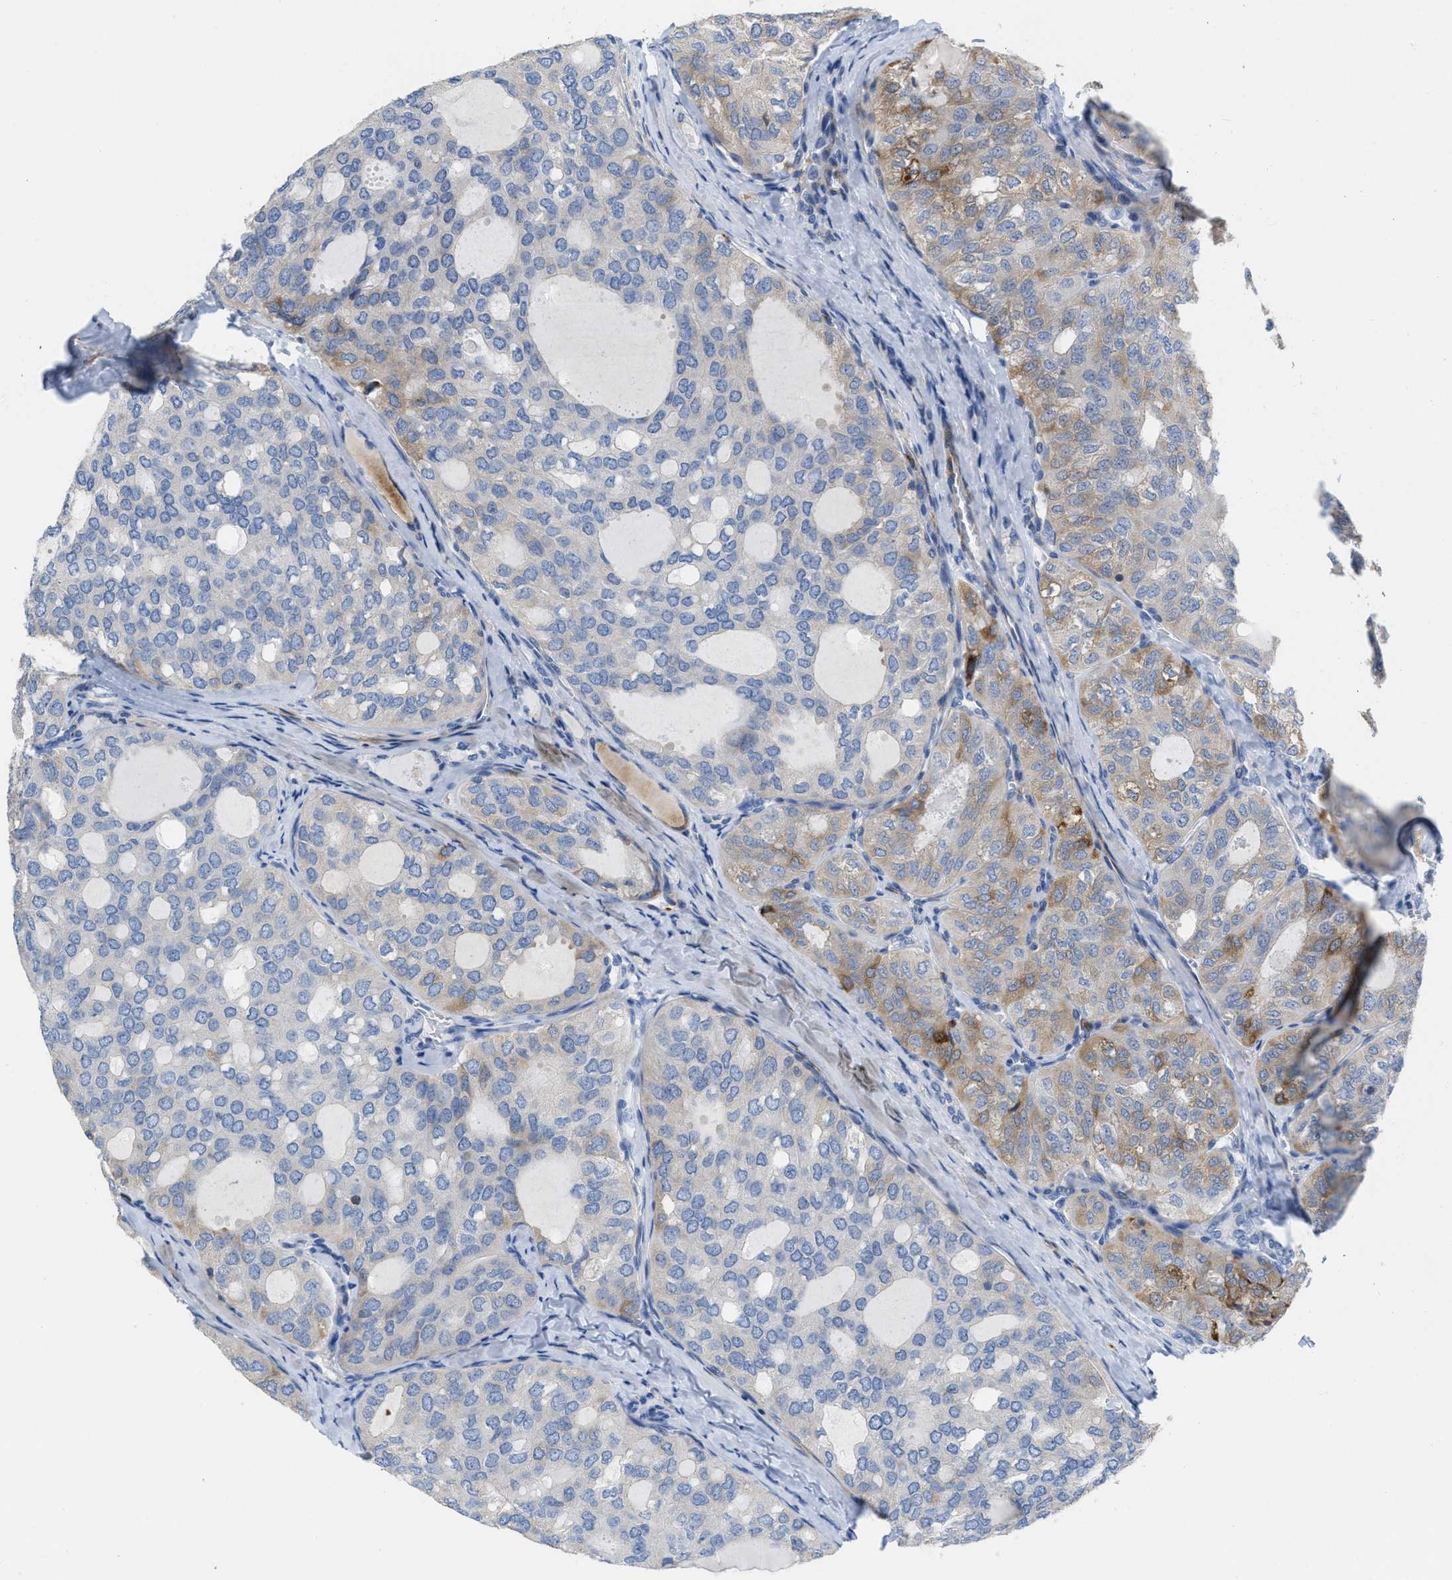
{"staining": {"intensity": "moderate", "quantity": "<25%", "location": "cytoplasmic/membranous"}, "tissue": "thyroid cancer", "cell_type": "Tumor cells", "image_type": "cancer", "snomed": [{"axis": "morphology", "description": "Follicular adenoma carcinoma, NOS"}, {"axis": "topography", "description": "Thyroid gland"}], "caption": "Protein analysis of follicular adenoma carcinoma (thyroid) tissue shows moderate cytoplasmic/membranous expression in approximately <25% of tumor cells.", "gene": "PRMT2", "patient": {"sex": "male", "age": 75}}